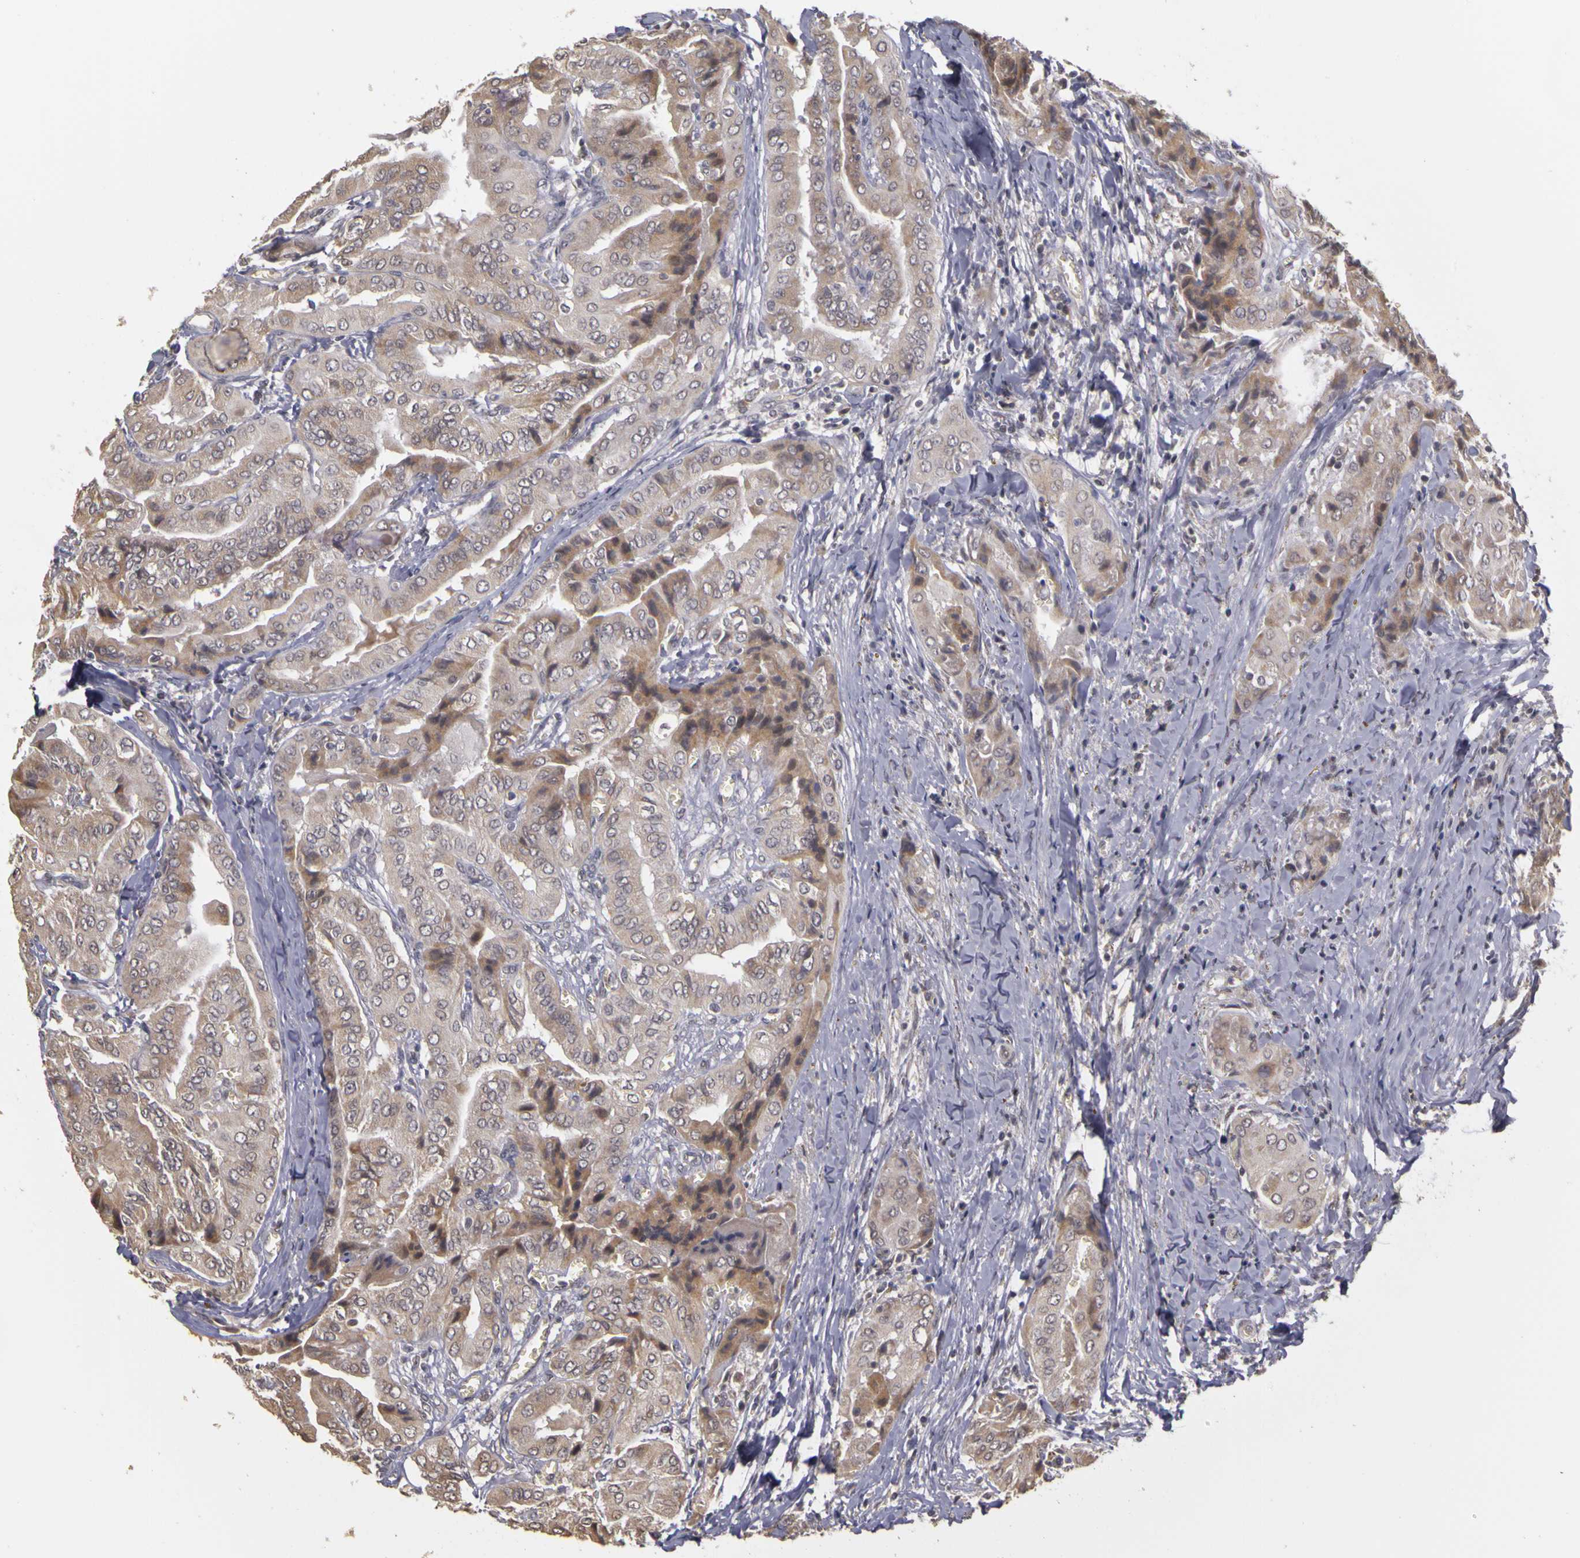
{"staining": {"intensity": "weak", "quantity": "25%-75%", "location": "cytoplasmic/membranous"}, "tissue": "thyroid cancer", "cell_type": "Tumor cells", "image_type": "cancer", "snomed": [{"axis": "morphology", "description": "Papillary adenocarcinoma, NOS"}, {"axis": "topography", "description": "Thyroid gland"}], "caption": "Weak cytoplasmic/membranous protein positivity is identified in approximately 25%-75% of tumor cells in papillary adenocarcinoma (thyroid).", "gene": "FRMD7", "patient": {"sex": "female", "age": 71}}